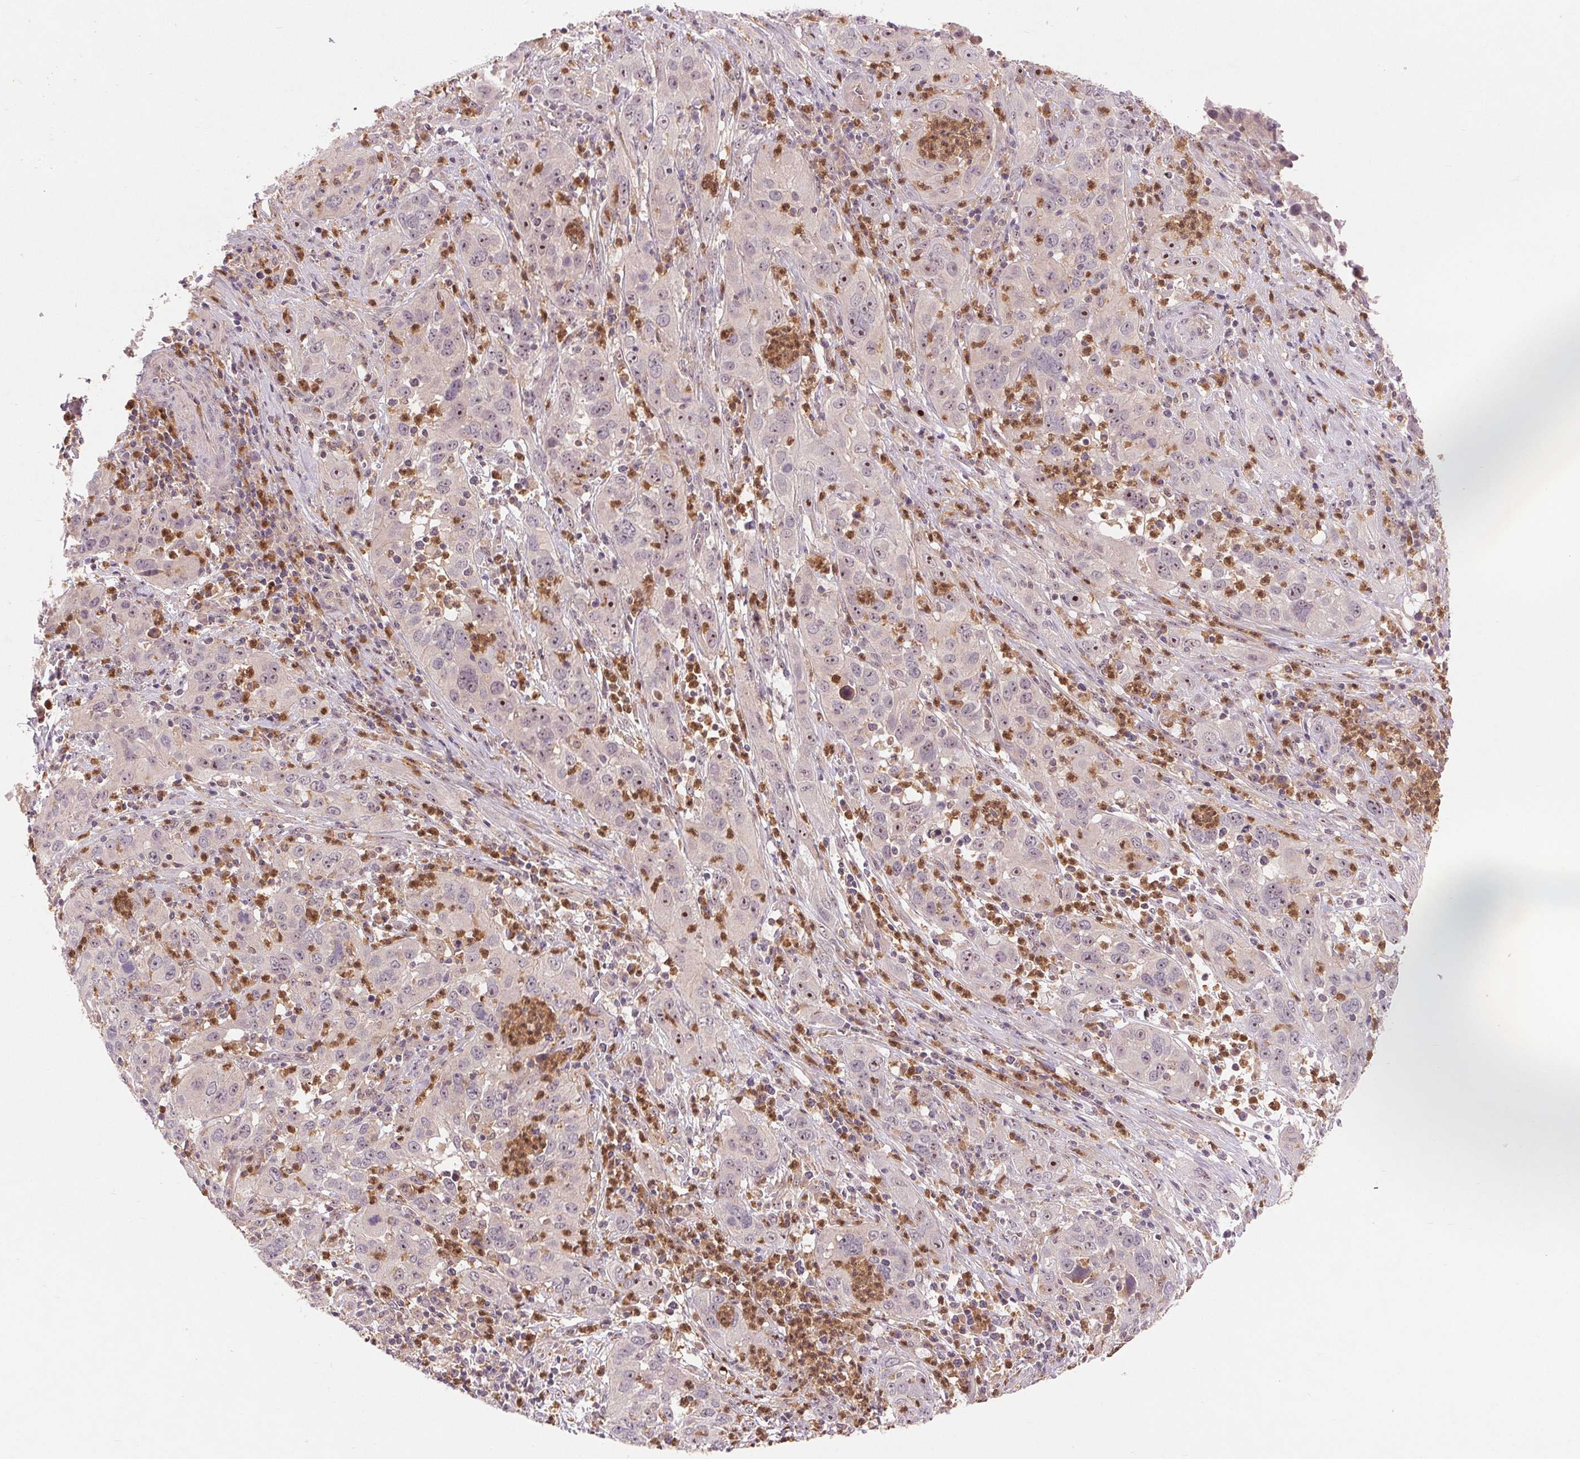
{"staining": {"intensity": "moderate", "quantity": "<25%", "location": "nuclear"}, "tissue": "cervical cancer", "cell_type": "Tumor cells", "image_type": "cancer", "snomed": [{"axis": "morphology", "description": "Squamous cell carcinoma, NOS"}, {"axis": "topography", "description": "Cervix"}], "caption": "IHC micrograph of neoplastic tissue: human cervical cancer (squamous cell carcinoma) stained using IHC exhibits low levels of moderate protein expression localized specifically in the nuclear of tumor cells, appearing as a nuclear brown color.", "gene": "RANBP3L", "patient": {"sex": "female", "age": 32}}